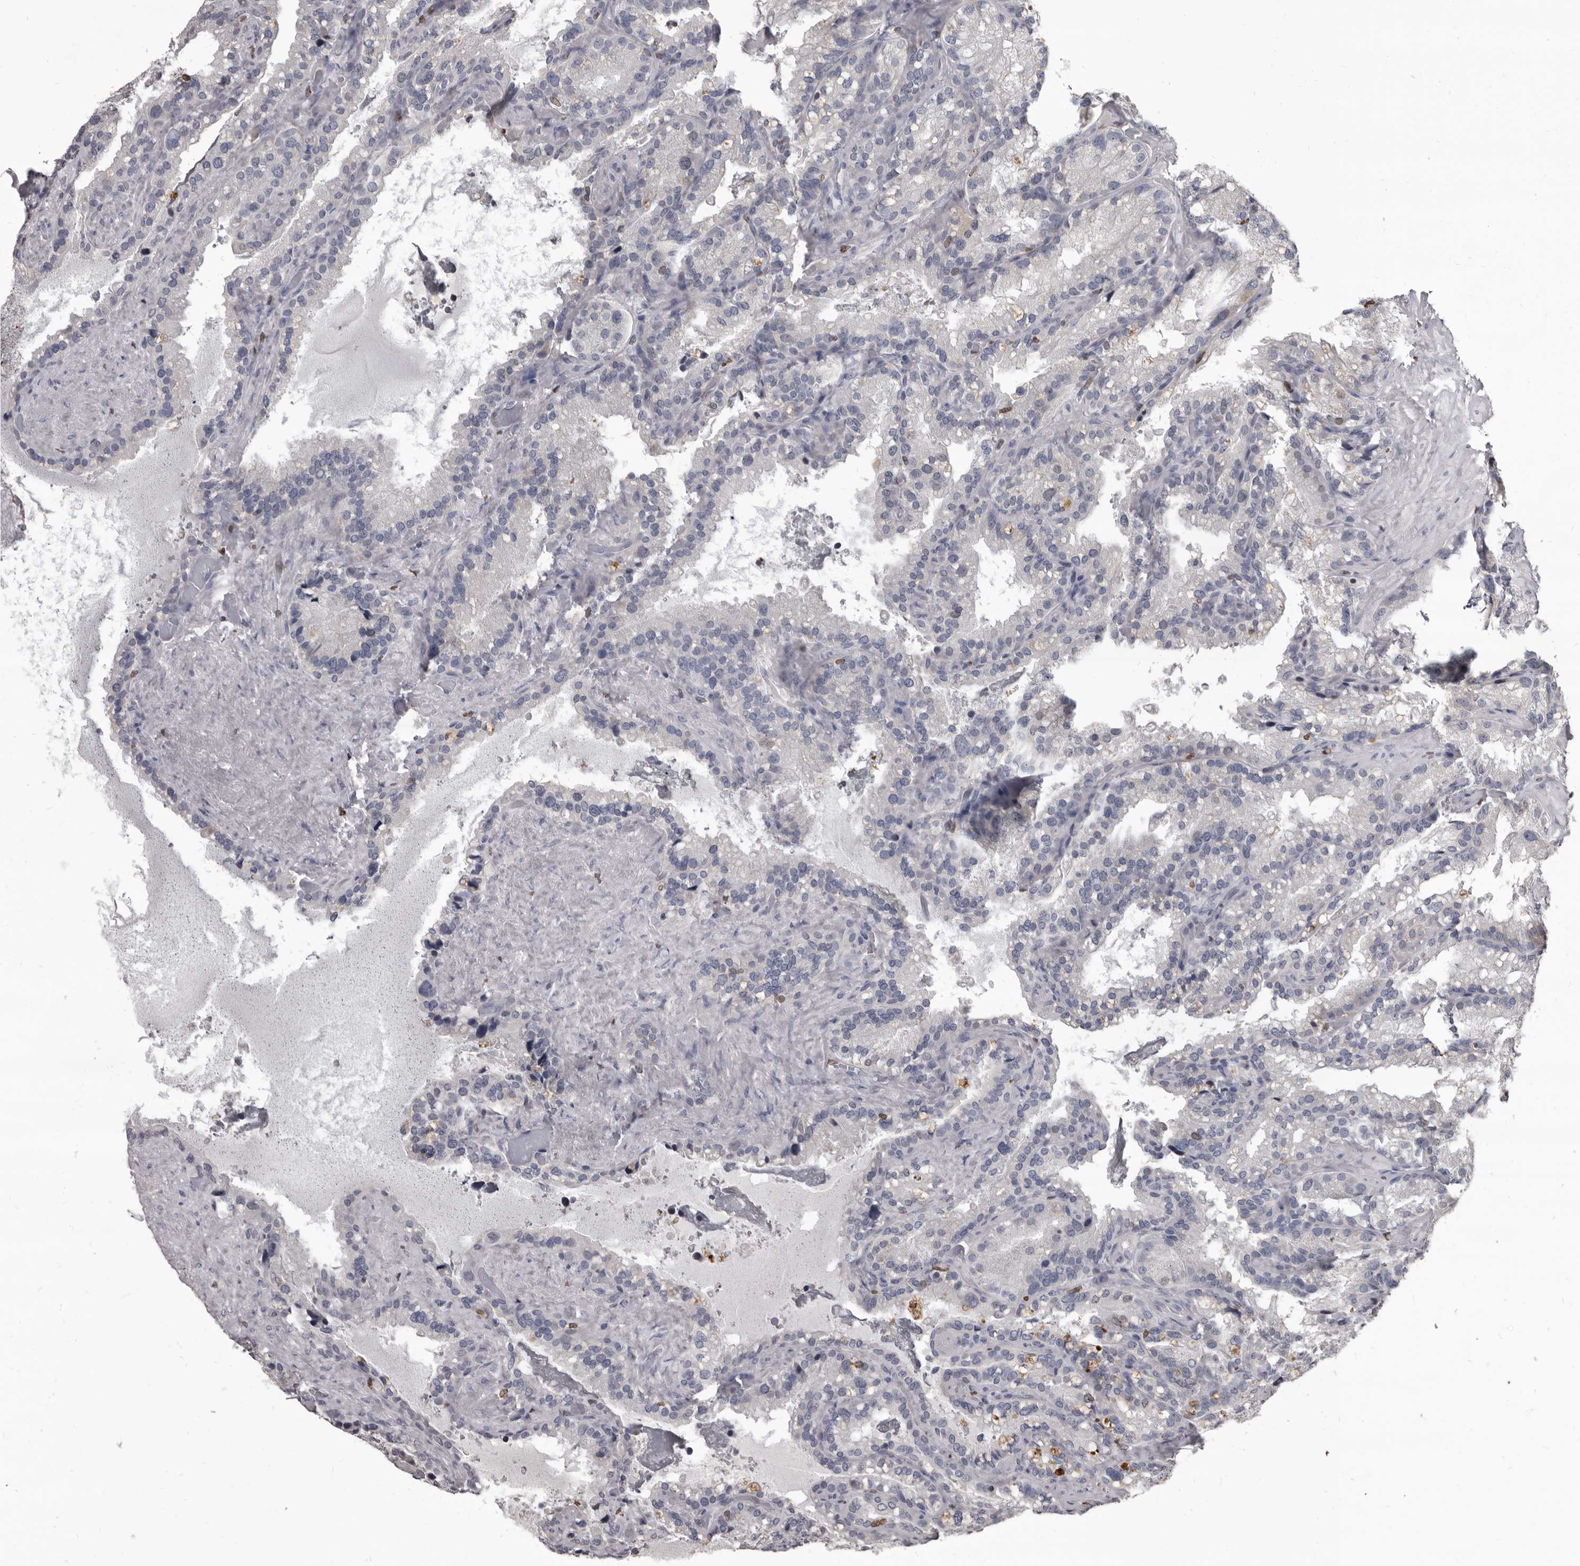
{"staining": {"intensity": "negative", "quantity": "none", "location": "none"}, "tissue": "seminal vesicle", "cell_type": "Glandular cells", "image_type": "normal", "snomed": [{"axis": "morphology", "description": "Normal tissue, NOS"}, {"axis": "topography", "description": "Prostate"}, {"axis": "topography", "description": "Seminal veicle"}], "caption": "Immunohistochemistry image of benign seminal vesicle stained for a protein (brown), which displays no positivity in glandular cells.", "gene": "AHR", "patient": {"sex": "male", "age": 68}}